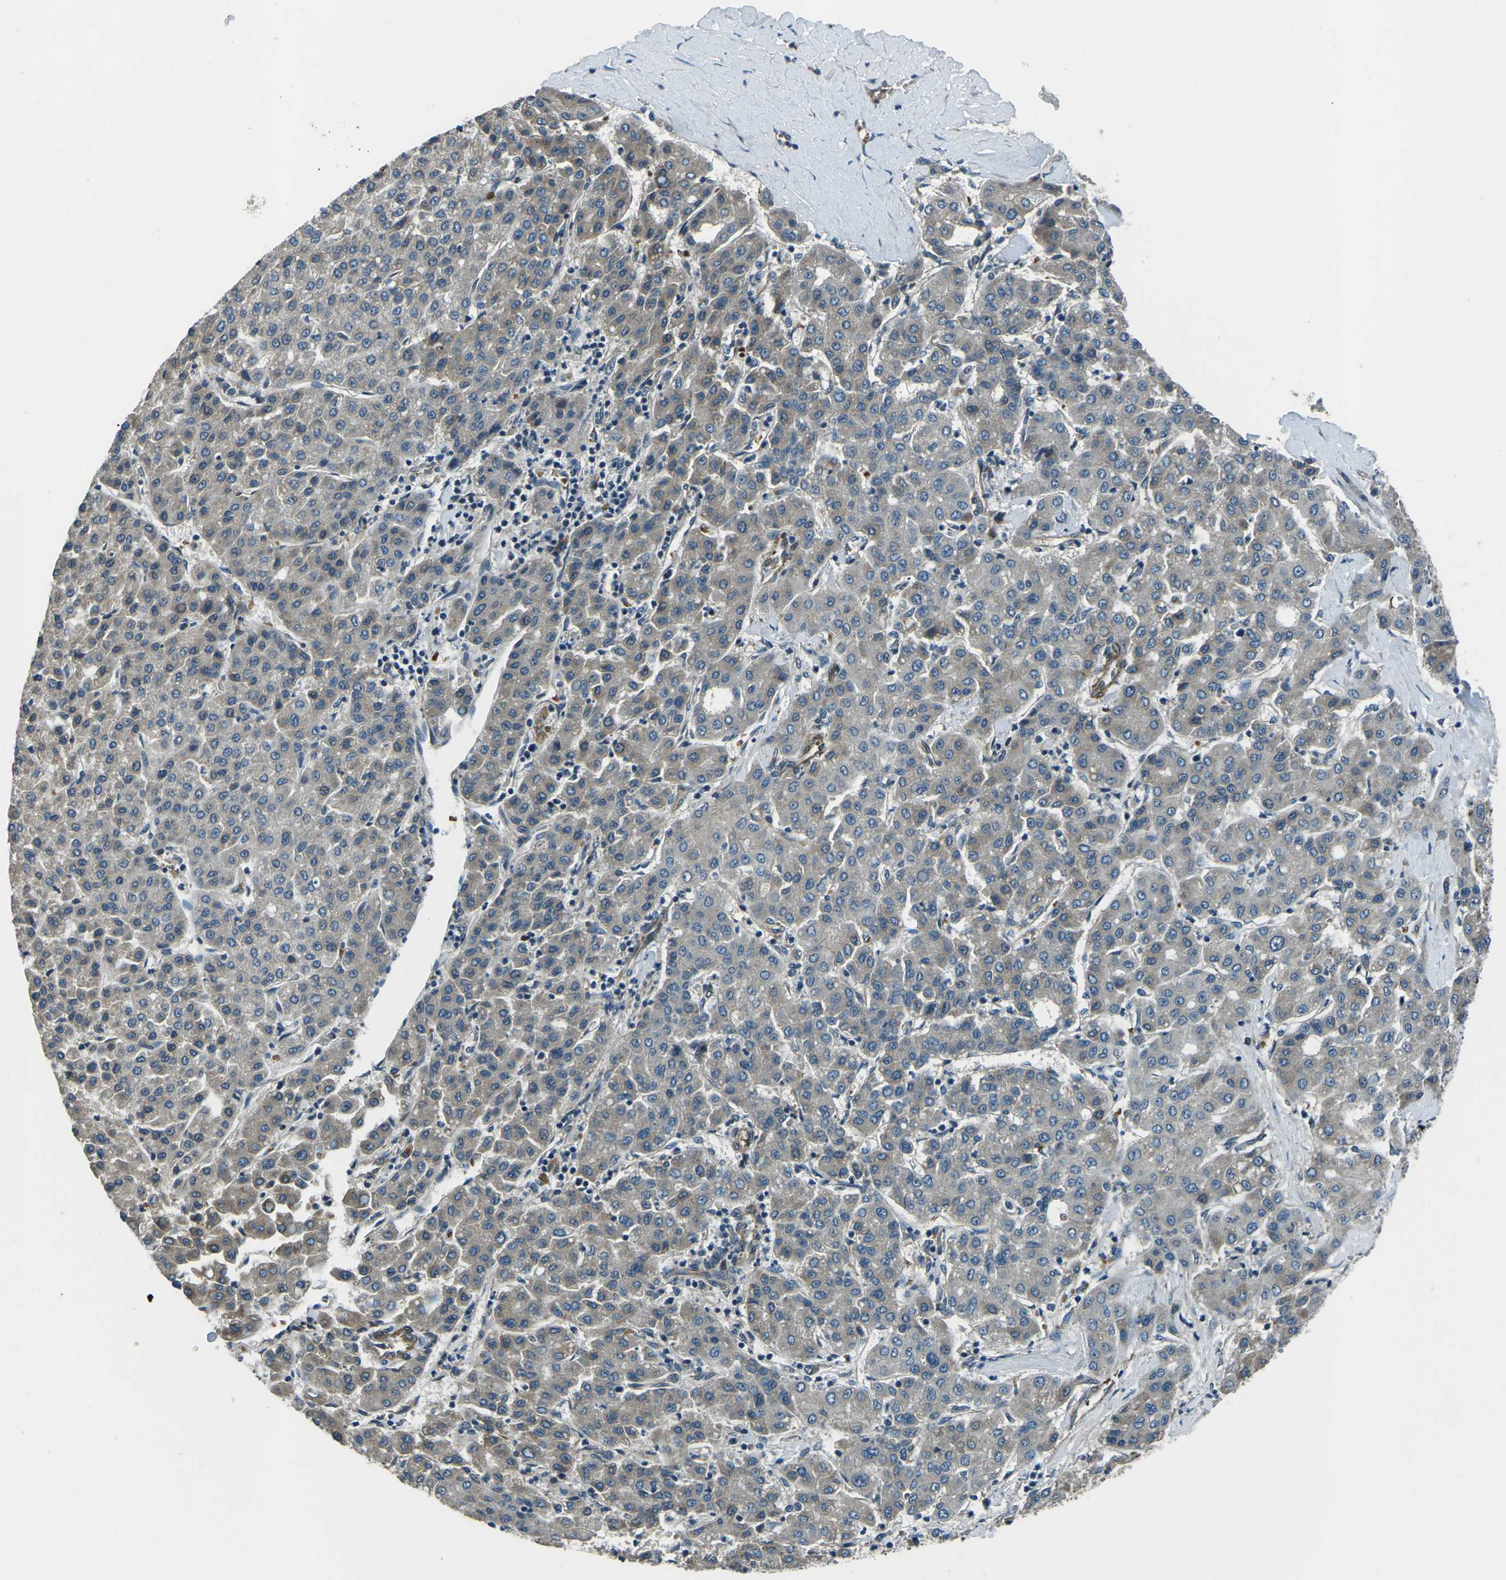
{"staining": {"intensity": "weak", "quantity": "25%-75%", "location": "cytoplasmic/membranous"}, "tissue": "liver cancer", "cell_type": "Tumor cells", "image_type": "cancer", "snomed": [{"axis": "morphology", "description": "Carcinoma, Hepatocellular, NOS"}, {"axis": "topography", "description": "Liver"}], "caption": "Immunohistochemical staining of human liver hepatocellular carcinoma shows low levels of weak cytoplasmic/membranous staining in about 25%-75% of tumor cells.", "gene": "AFAP1", "patient": {"sex": "male", "age": 65}}